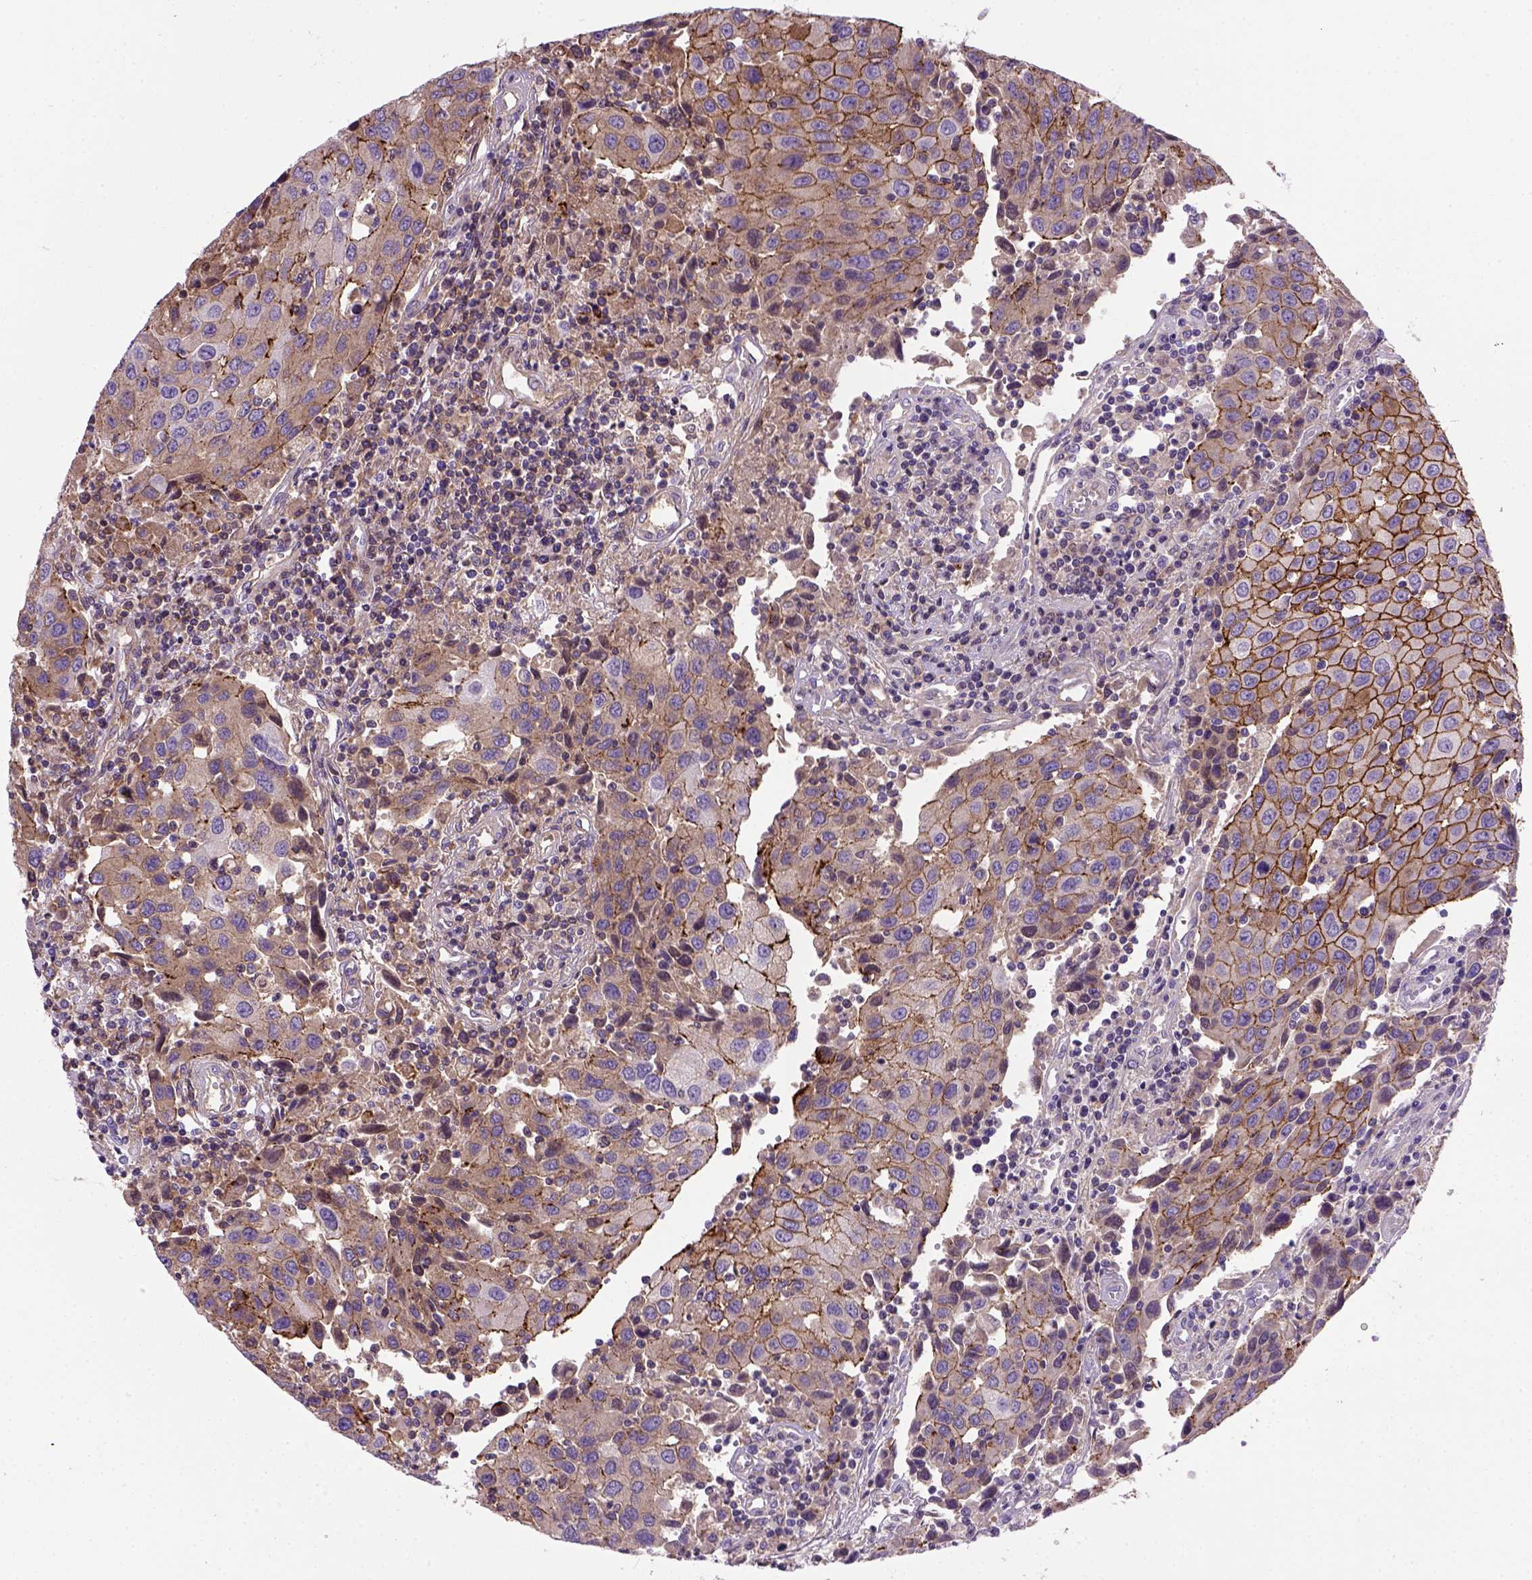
{"staining": {"intensity": "strong", "quantity": ">75%", "location": "cytoplasmic/membranous"}, "tissue": "urothelial cancer", "cell_type": "Tumor cells", "image_type": "cancer", "snomed": [{"axis": "morphology", "description": "Urothelial carcinoma, High grade"}, {"axis": "topography", "description": "Urinary bladder"}], "caption": "This is an image of immunohistochemistry staining of urothelial cancer, which shows strong staining in the cytoplasmic/membranous of tumor cells.", "gene": "CDH1", "patient": {"sex": "female", "age": 85}}